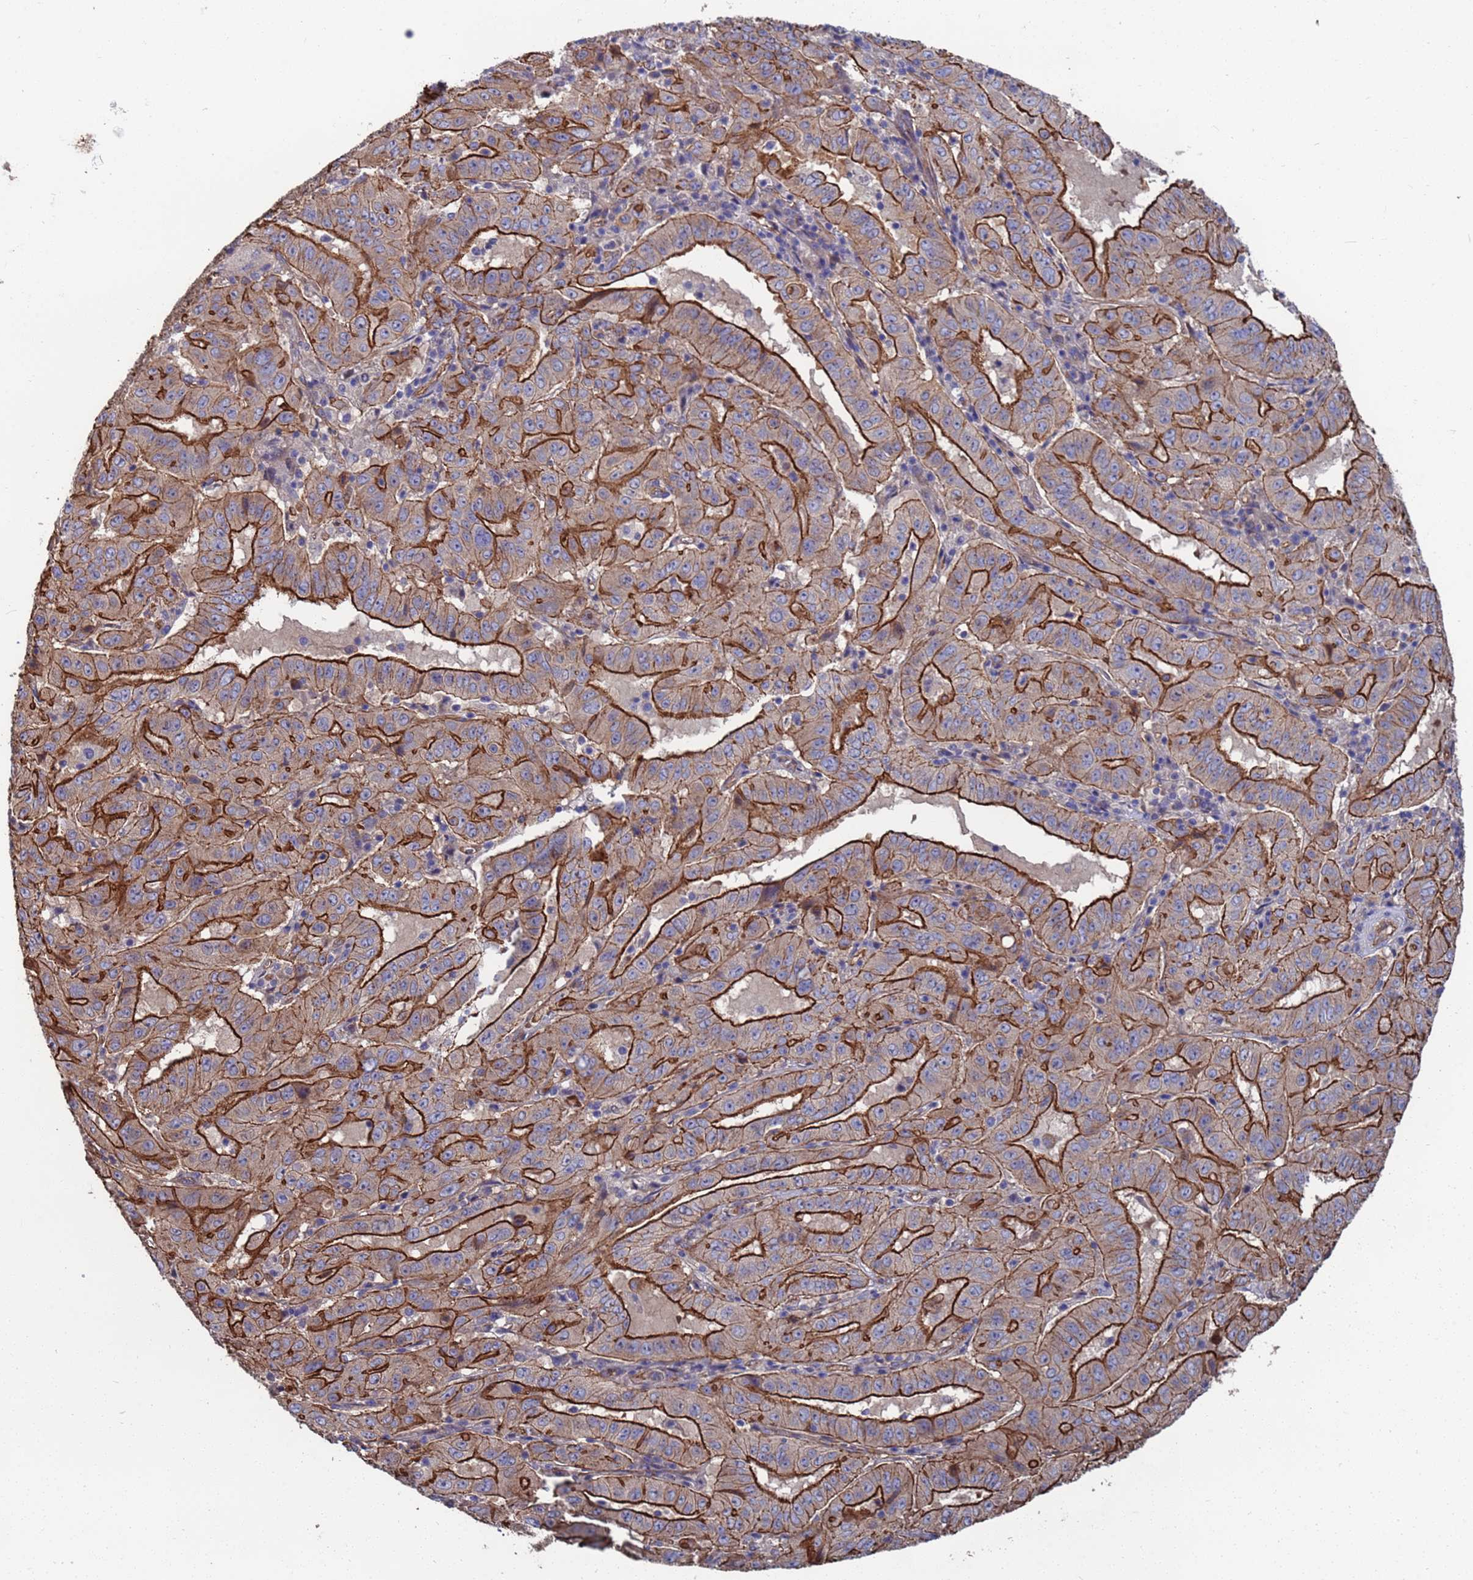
{"staining": {"intensity": "strong", "quantity": ">75%", "location": "cytoplasmic/membranous"}, "tissue": "pancreatic cancer", "cell_type": "Tumor cells", "image_type": "cancer", "snomed": [{"axis": "morphology", "description": "Adenocarcinoma, NOS"}, {"axis": "topography", "description": "Pancreas"}], "caption": "Protein analysis of pancreatic cancer (adenocarcinoma) tissue demonstrates strong cytoplasmic/membranous expression in approximately >75% of tumor cells.", "gene": "NDUFAF6", "patient": {"sex": "male", "age": 63}}